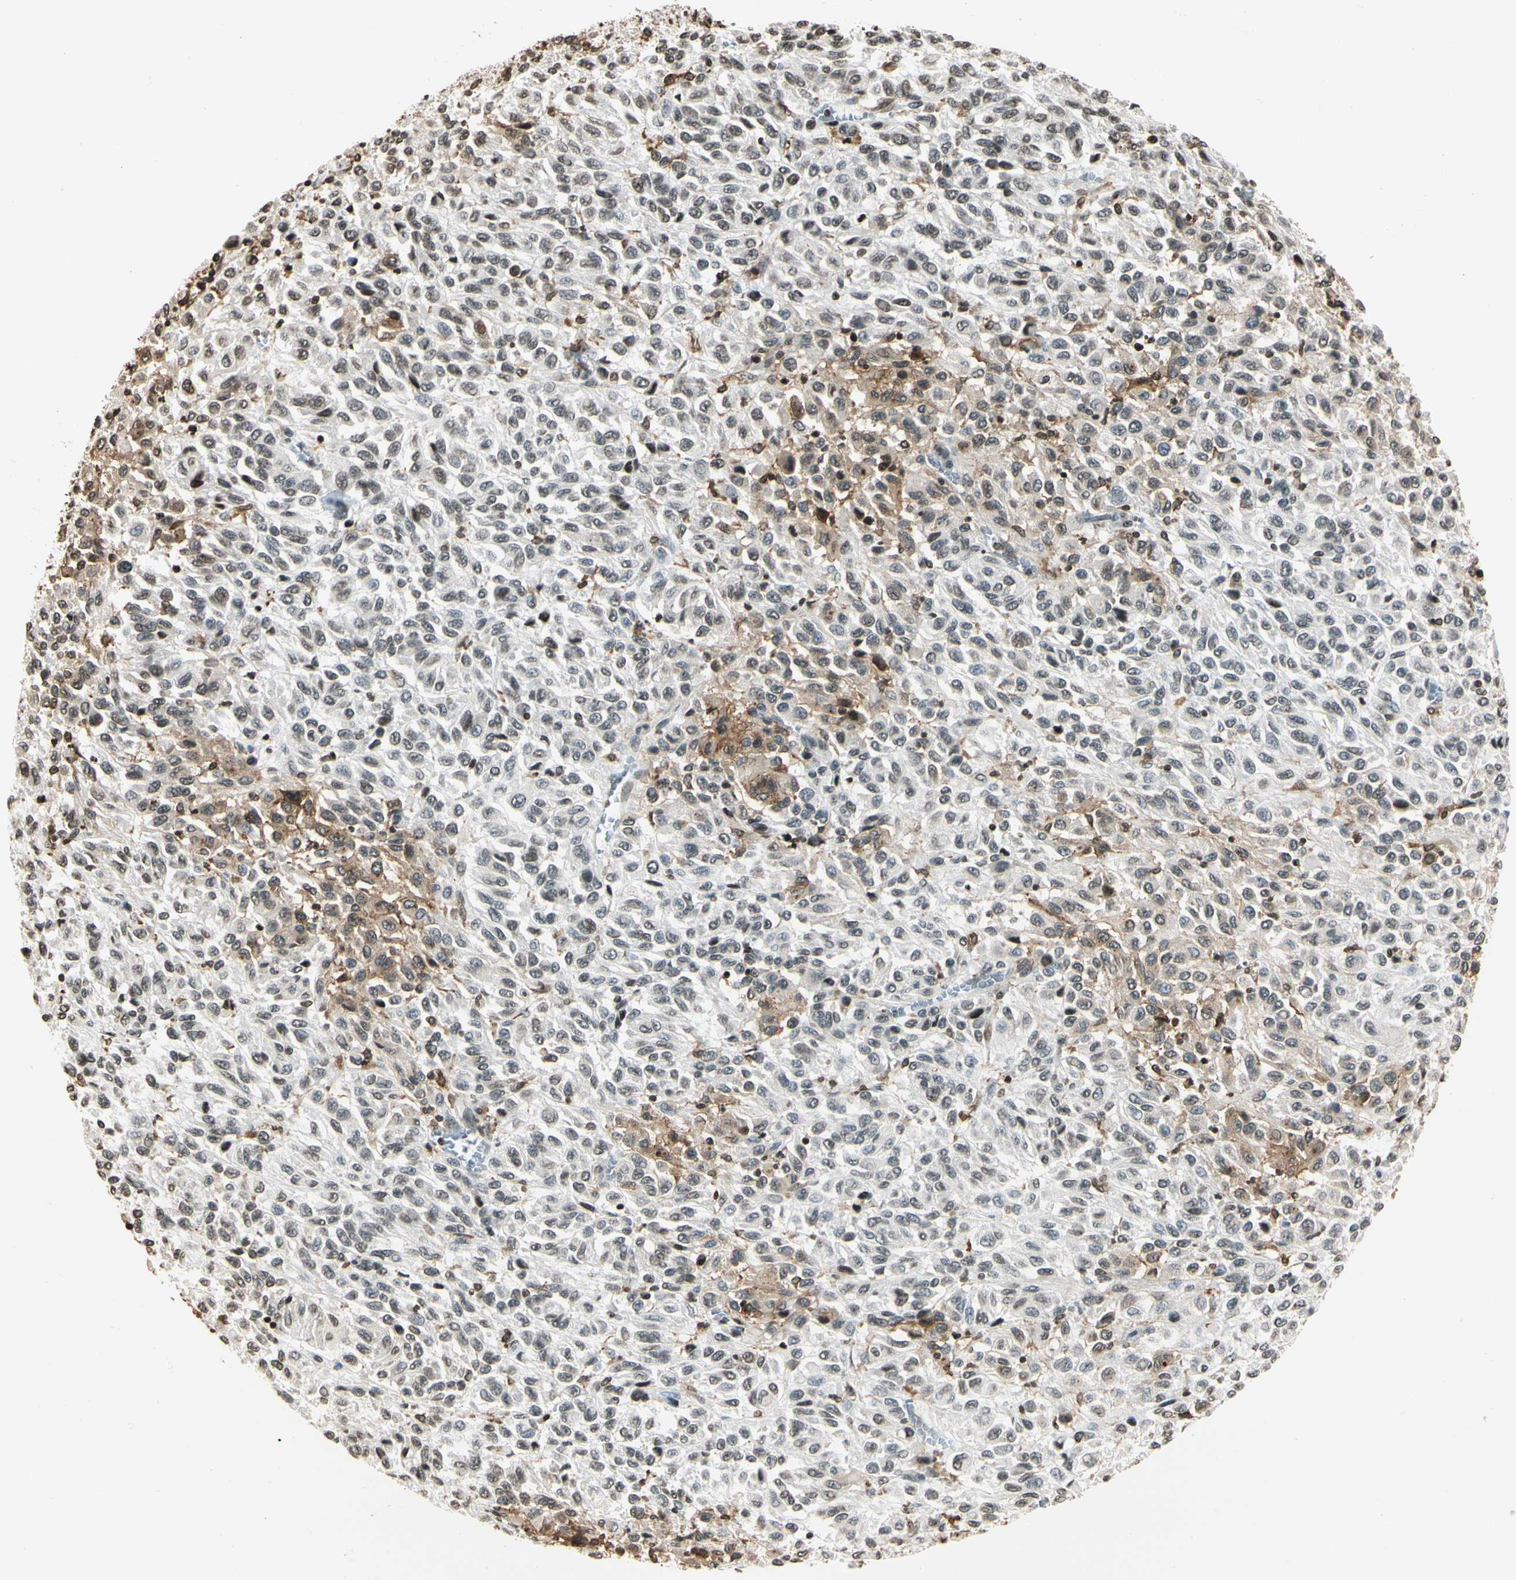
{"staining": {"intensity": "weak", "quantity": "25%-75%", "location": "nuclear"}, "tissue": "melanoma", "cell_type": "Tumor cells", "image_type": "cancer", "snomed": [{"axis": "morphology", "description": "Malignant melanoma, Metastatic site"}, {"axis": "topography", "description": "Lung"}], "caption": "Human malignant melanoma (metastatic site) stained with a protein marker demonstrates weak staining in tumor cells.", "gene": "FER", "patient": {"sex": "male", "age": 64}}